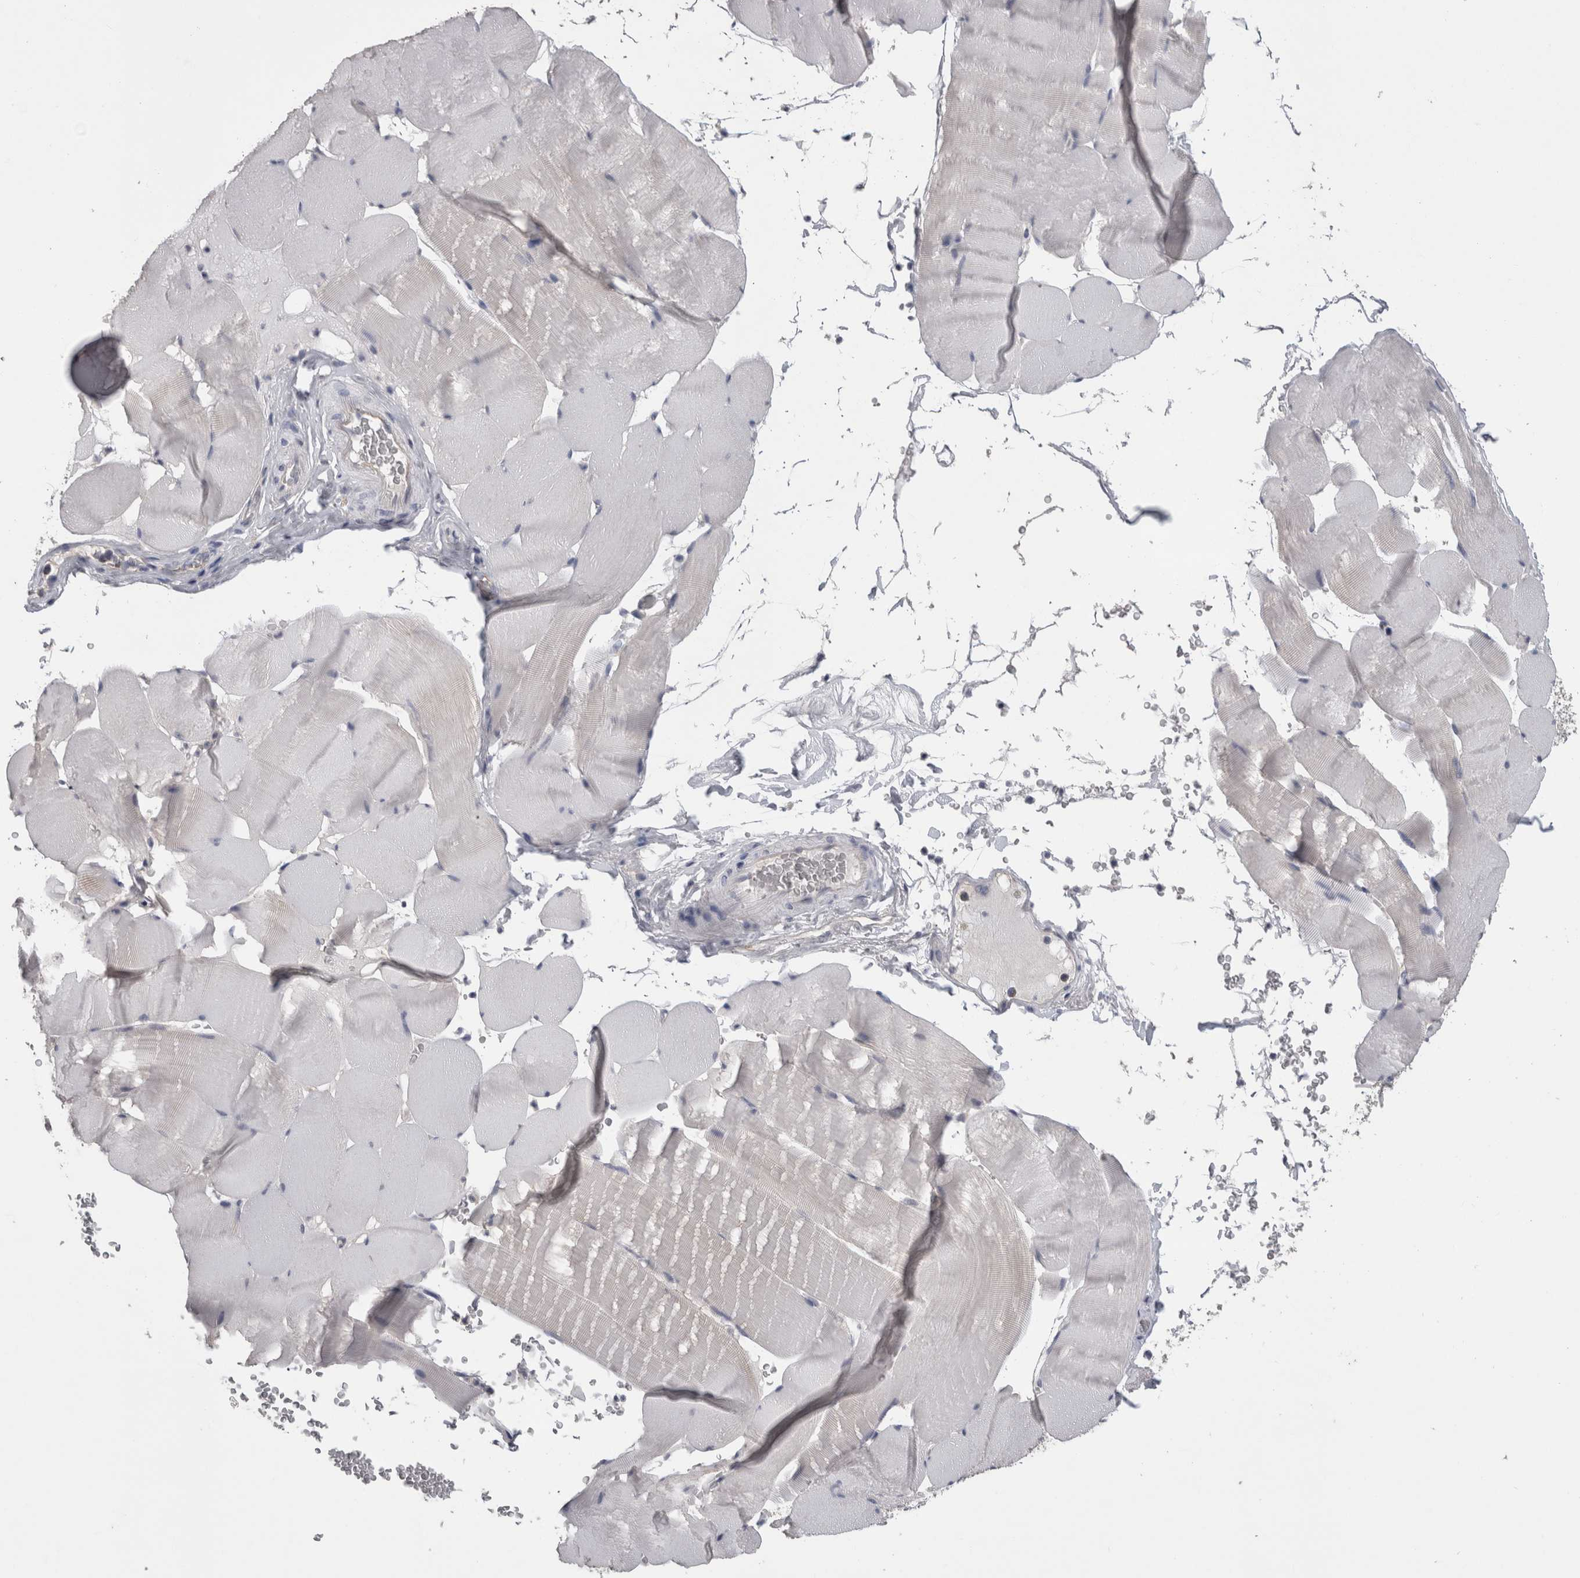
{"staining": {"intensity": "negative", "quantity": "none", "location": "none"}, "tissue": "skeletal muscle", "cell_type": "Myocytes", "image_type": "normal", "snomed": [{"axis": "morphology", "description": "Normal tissue, NOS"}, {"axis": "topography", "description": "Skeletal muscle"}], "caption": "This is a histopathology image of immunohistochemistry (IHC) staining of unremarkable skeletal muscle, which shows no staining in myocytes. Nuclei are stained in blue.", "gene": "NECTIN2", "patient": {"sex": "male", "age": 62}}